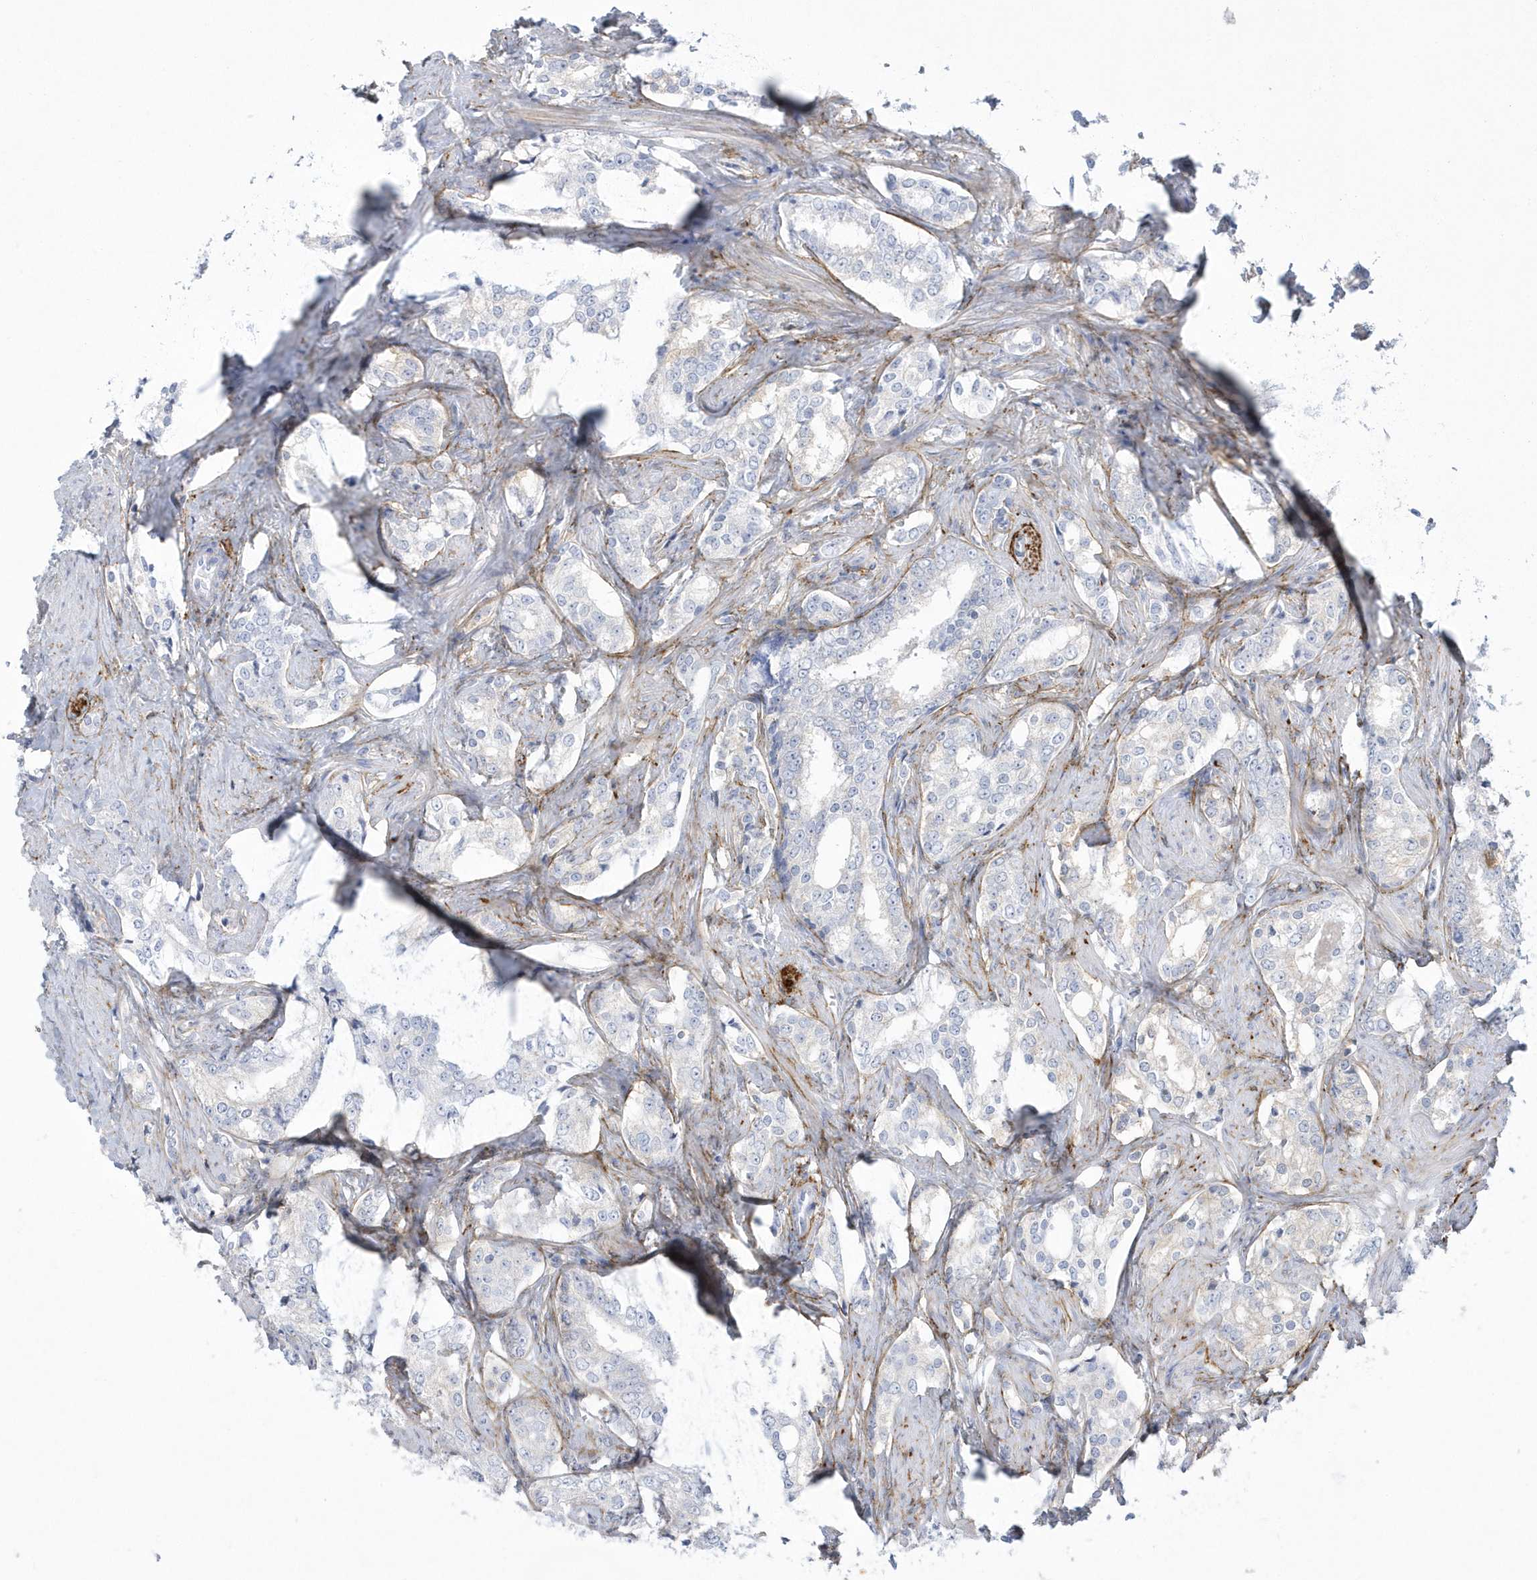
{"staining": {"intensity": "negative", "quantity": "none", "location": "none"}, "tissue": "prostate cancer", "cell_type": "Tumor cells", "image_type": "cancer", "snomed": [{"axis": "morphology", "description": "Adenocarcinoma, High grade"}, {"axis": "topography", "description": "Prostate"}], "caption": "DAB immunohistochemical staining of prostate cancer (high-grade adenocarcinoma) reveals no significant expression in tumor cells. The staining was performed using DAB to visualize the protein expression in brown, while the nuclei were stained in blue with hematoxylin (Magnification: 20x).", "gene": "WDR27", "patient": {"sex": "male", "age": 66}}